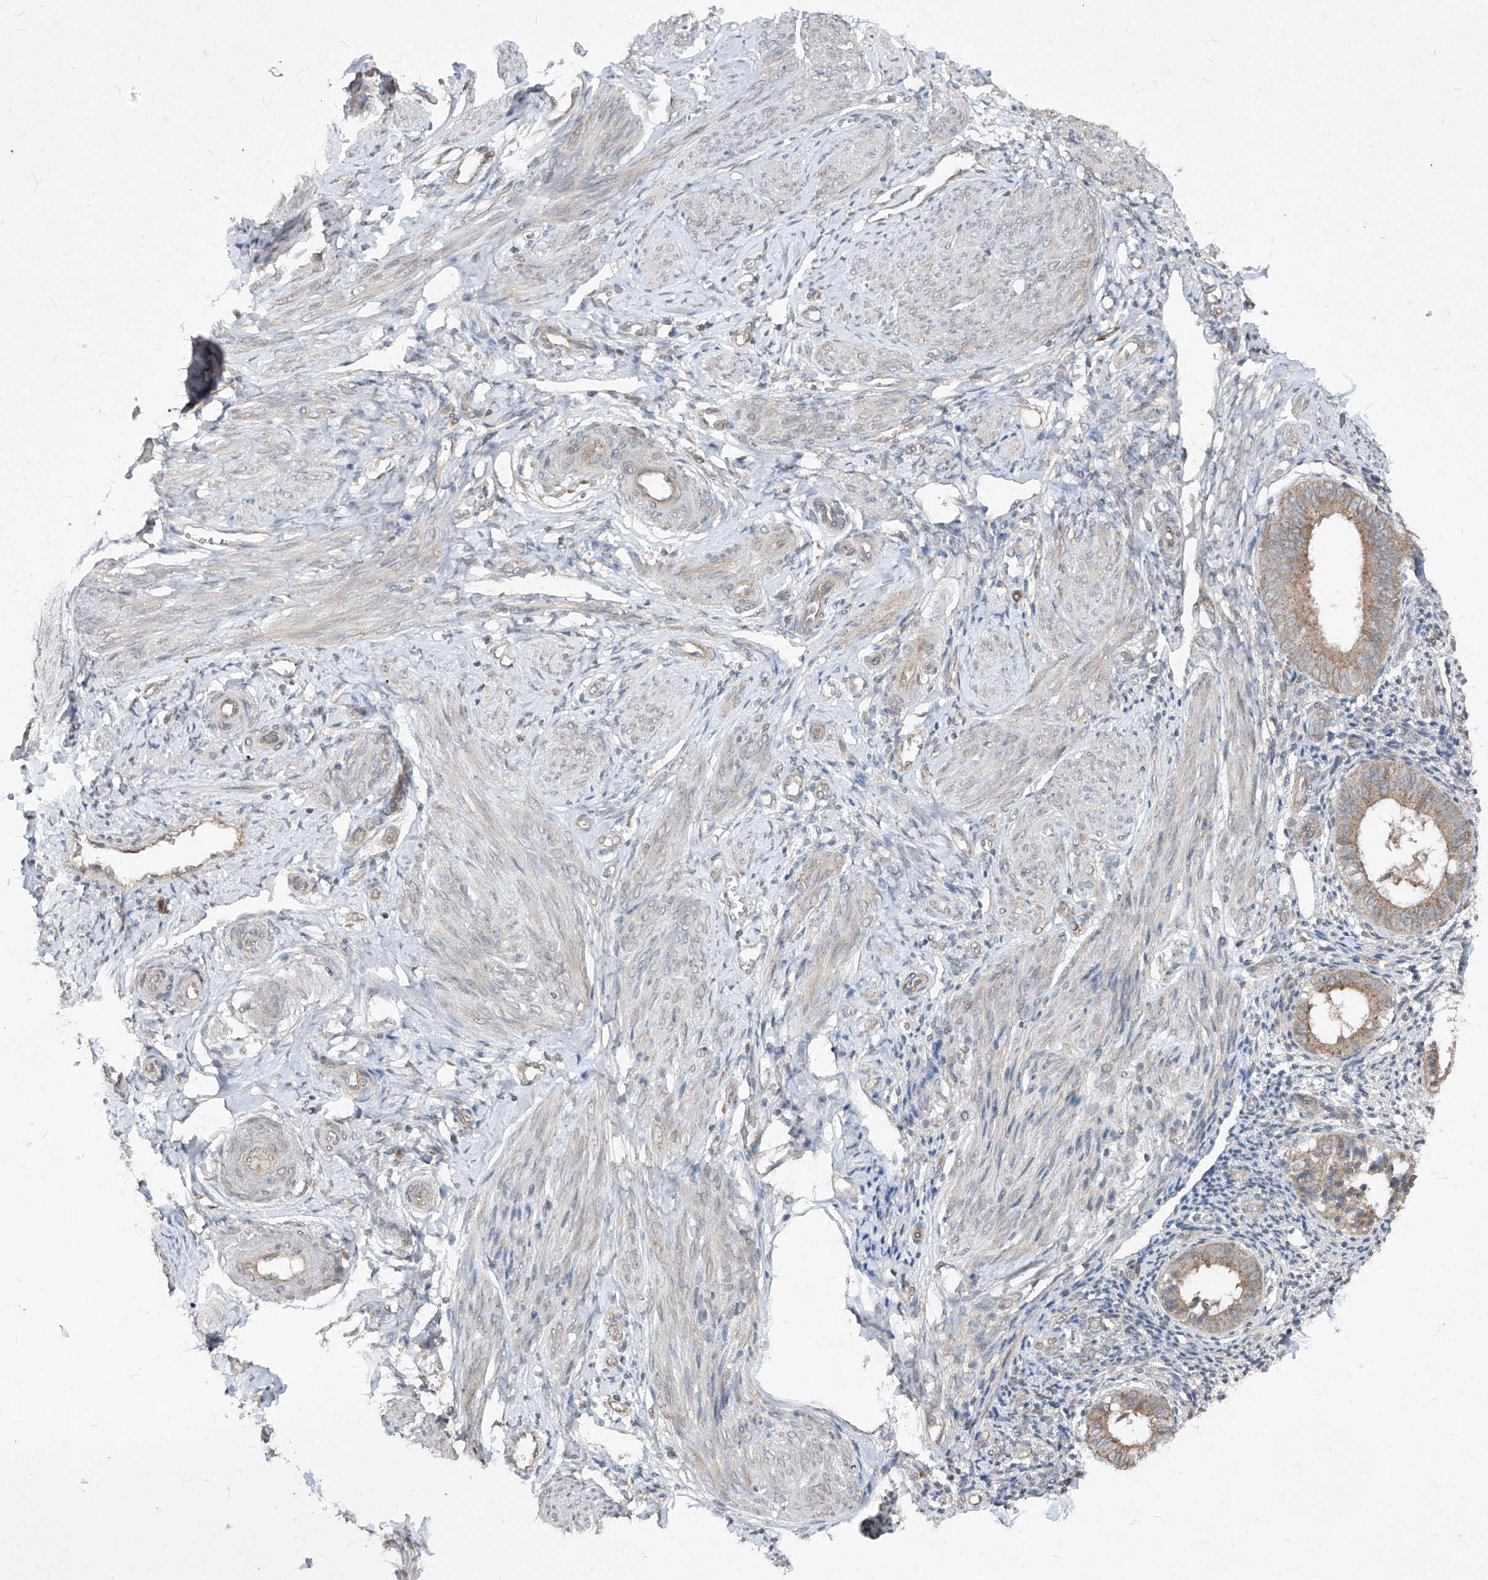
{"staining": {"intensity": "negative", "quantity": "none", "location": "none"}, "tissue": "endometrium", "cell_type": "Cells in endometrial stroma", "image_type": "normal", "snomed": [{"axis": "morphology", "description": "Normal tissue, NOS"}, {"axis": "topography", "description": "Uterus"}, {"axis": "topography", "description": "Endometrium"}], "caption": "Immunohistochemistry histopathology image of benign endometrium stained for a protein (brown), which reveals no staining in cells in endometrial stroma.", "gene": "ABCD3", "patient": {"sex": "female", "age": 48}}